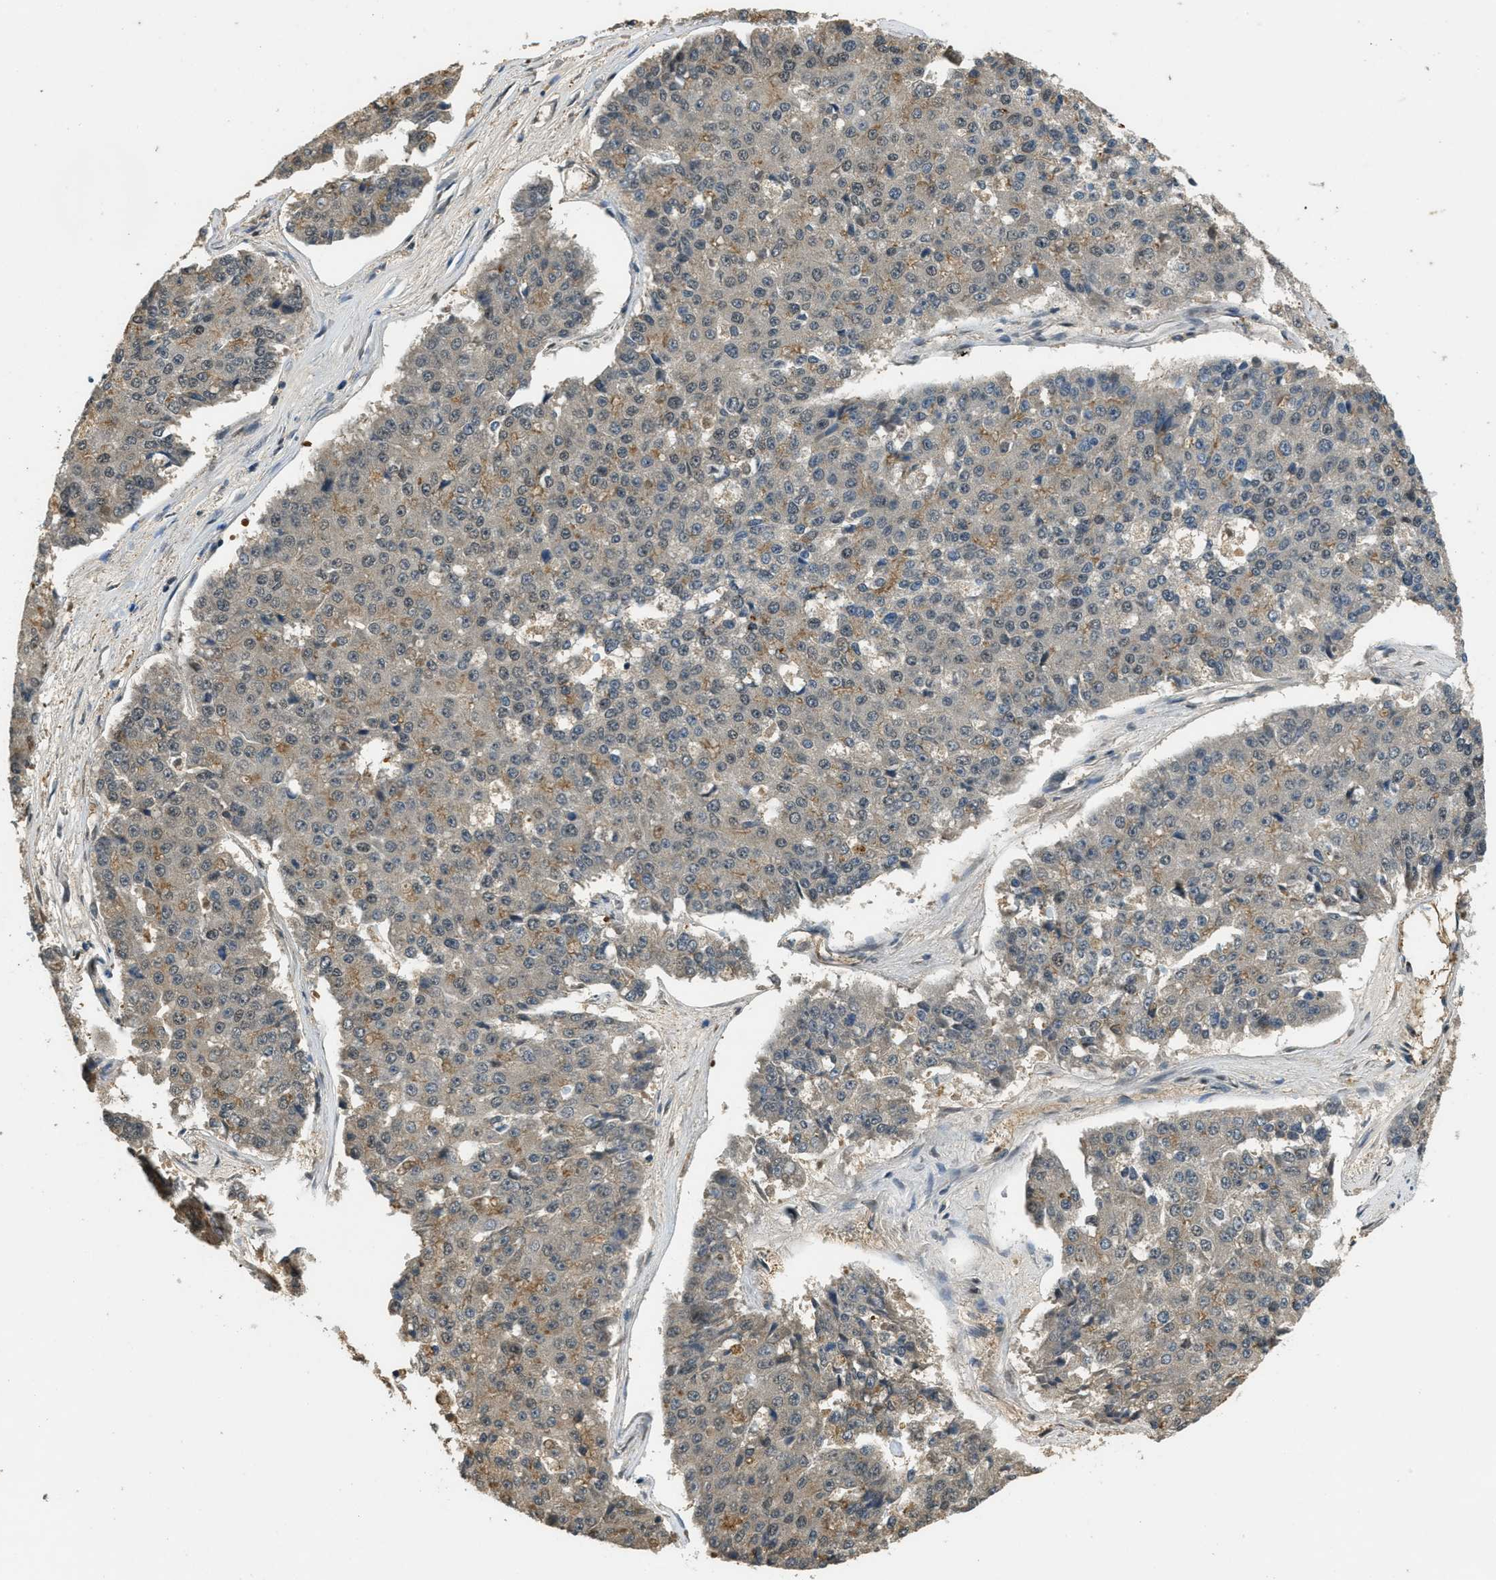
{"staining": {"intensity": "weak", "quantity": "<25%", "location": "nuclear"}, "tissue": "pancreatic cancer", "cell_type": "Tumor cells", "image_type": "cancer", "snomed": [{"axis": "morphology", "description": "Adenocarcinoma, NOS"}, {"axis": "topography", "description": "Pancreas"}], "caption": "Immunohistochemical staining of human pancreatic cancer (adenocarcinoma) exhibits no significant staining in tumor cells. (DAB immunohistochemistry (IHC) with hematoxylin counter stain).", "gene": "ZNF148", "patient": {"sex": "male", "age": 50}}